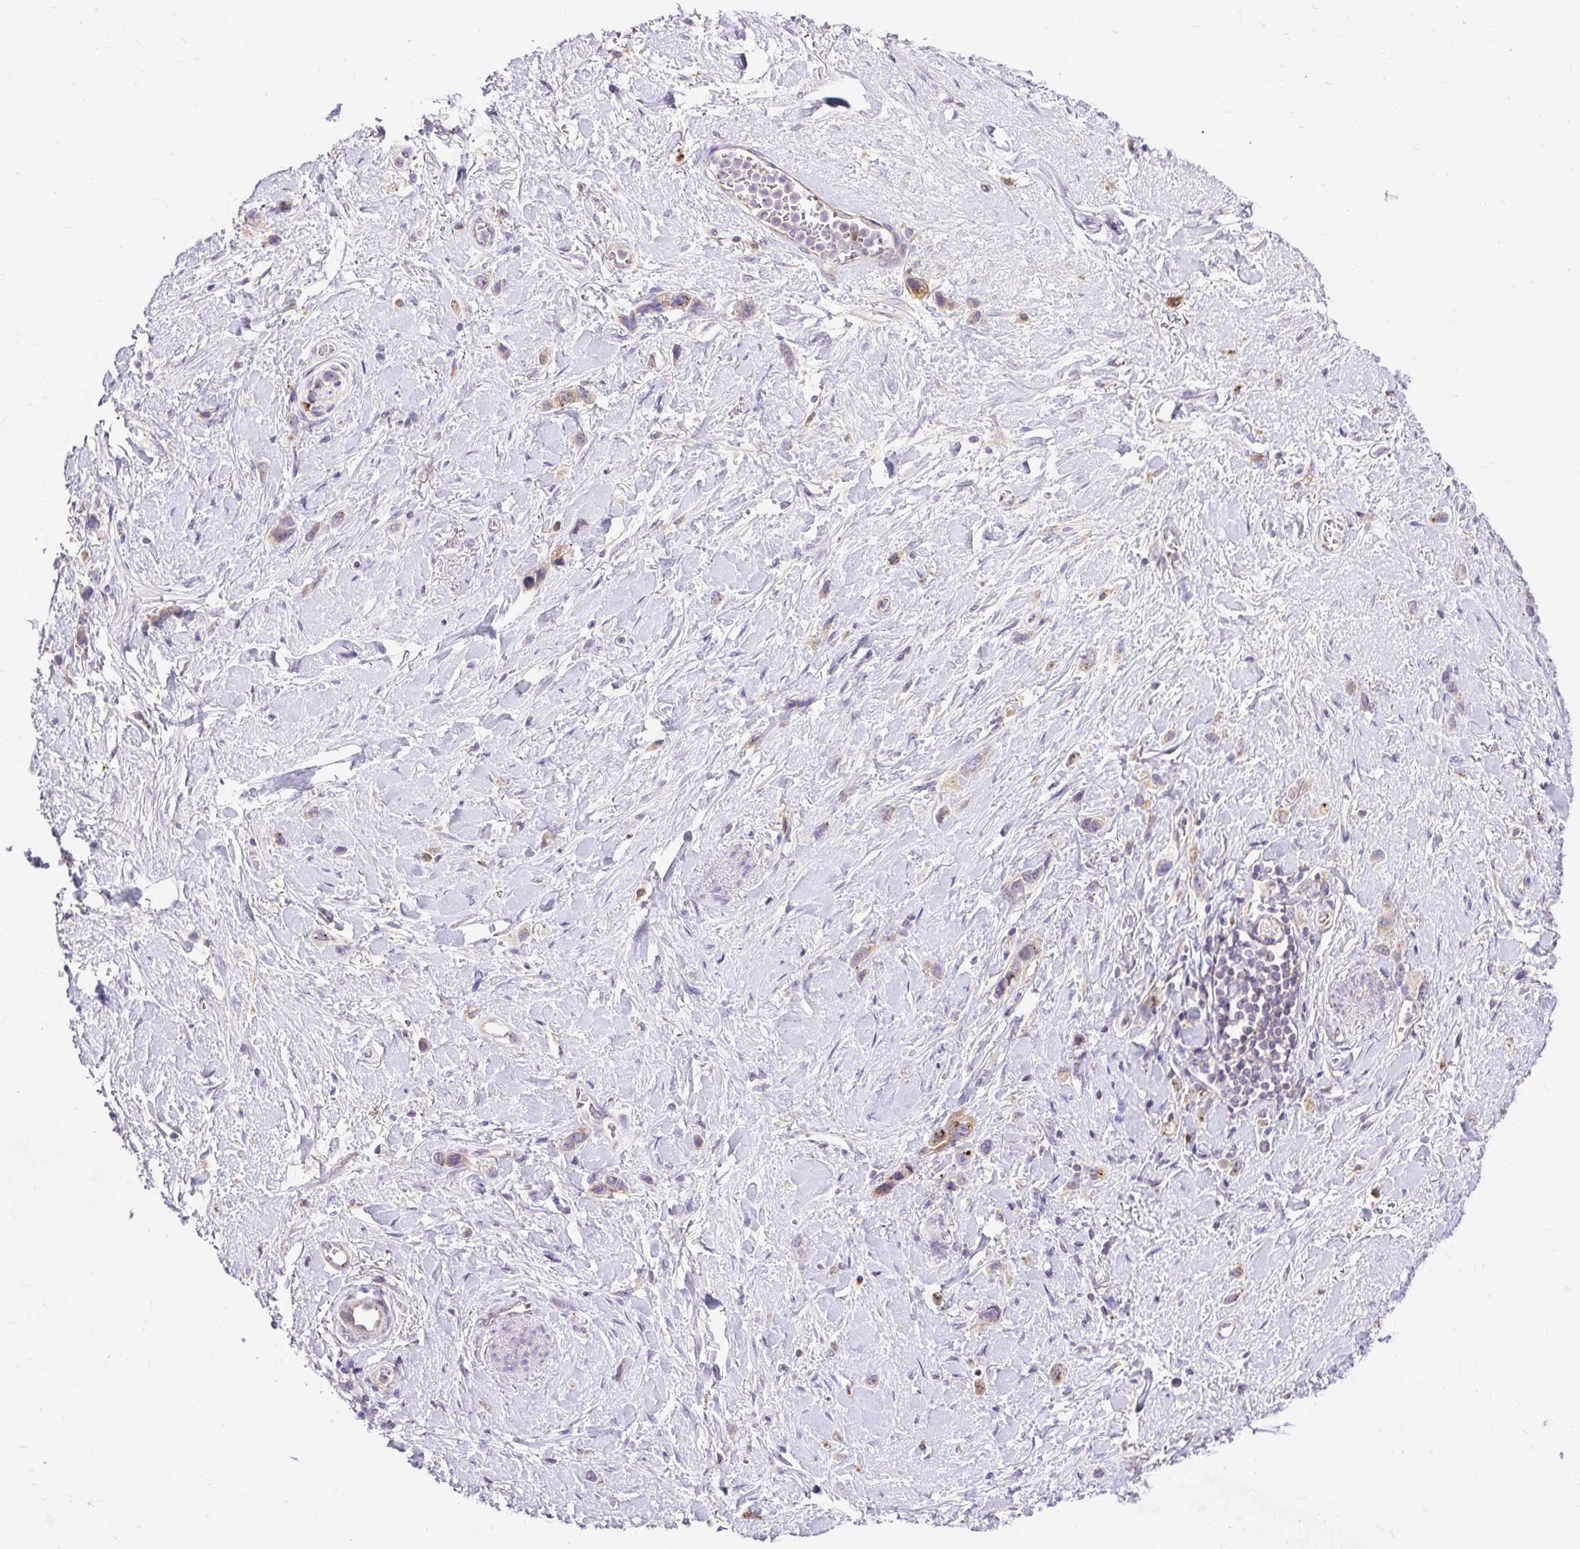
{"staining": {"intensity": "moderate", "quantity": "25%-75%", "location": "cytoplasmic/membranous"}, "tissue": "stomach cancer", "cell_type": "Tumor cells", "image_type": "cancer", "snomed": [{"axis": "morphology", "description": "Adenocarcinoma, NOS"}, {"axis": "topography", "description": "Stomach"}], "caption": "Immunohistochemical staining of human stomach cancer exhibits moderate cytoplasmic/membranous protein positivity in approximately 25%-75% of tumor cells. (DAB = brown stain, brightfield microscopy at high magnification).", "gene": "HEXB", "patient": {"sex": "female", "age": 65}}